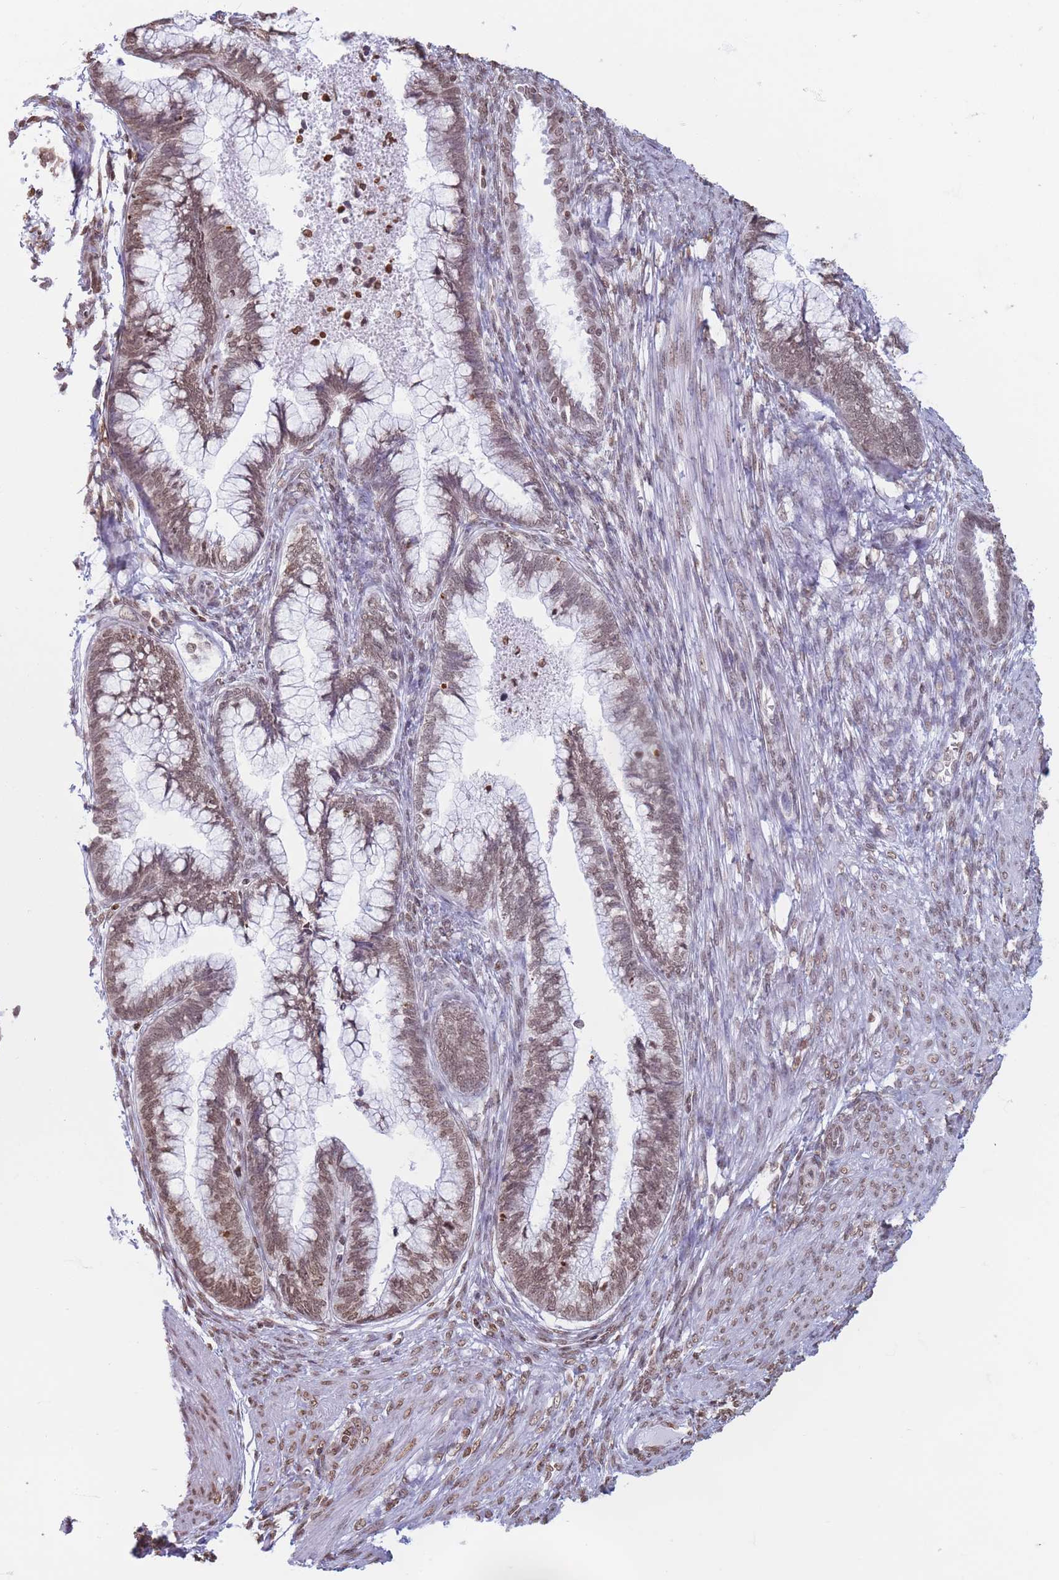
{"staining": {"intensity": "moderate", "quantity": ">75%", "location": "nuclear"}, "tissue": "cervical cancer", "cell_type": "Tumor cells", "image_type": "cancer", "snomed": [{"axis": "morphology", "description": "Adenocarcinoma, NOS"}, {"axis": "topography", "description": "Cervix"}], "caption": "Cervical cancer (adenocarcinoma) stained with immunohistochemistry (IHC) shows moderate nuclear expression in about >75% of tumor cells.", "gene": "RYK", "patient": {"sex": "female", "age": 44}}